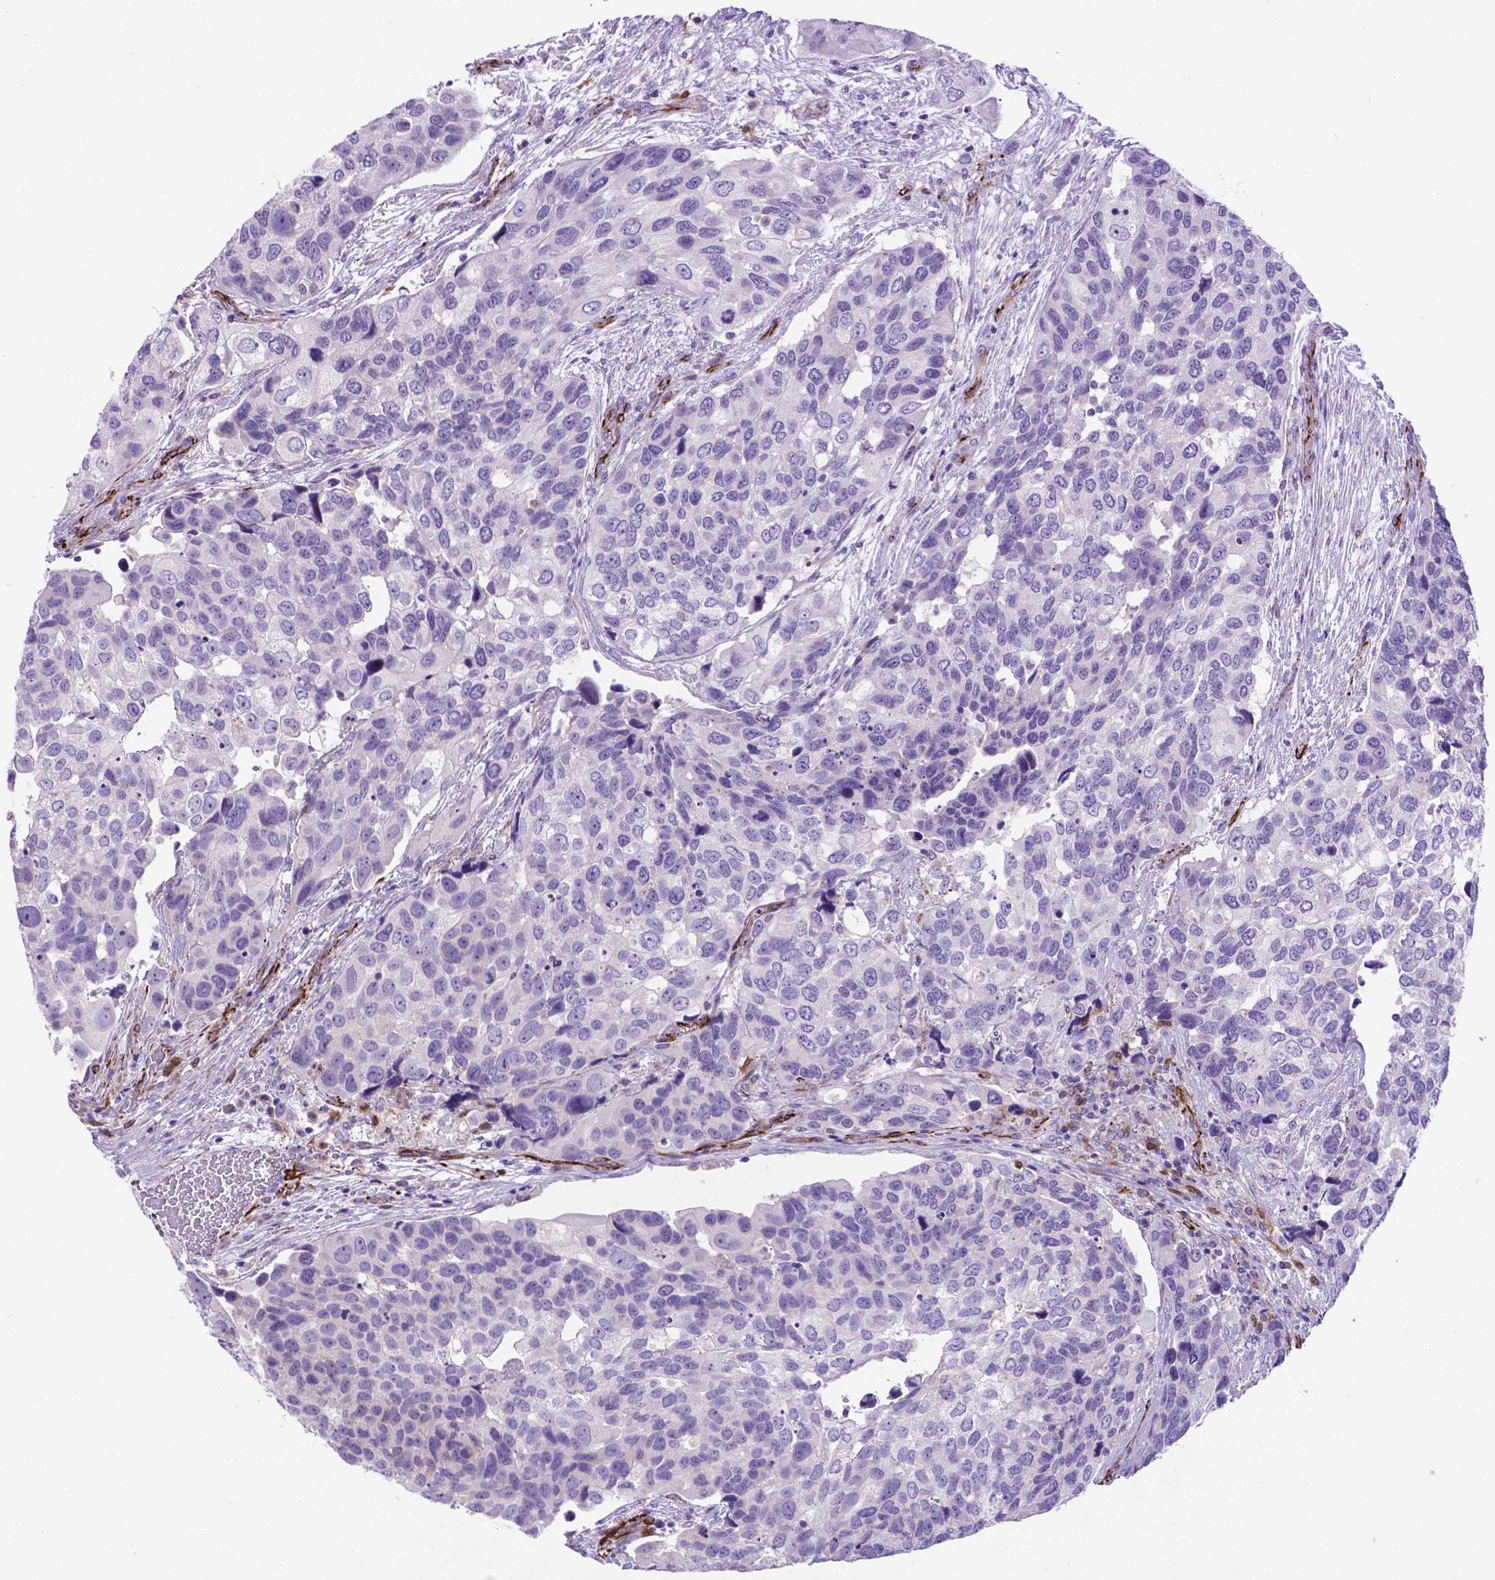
{"staining": {"intensity": "negative", "quantity": "none", "location": "none"}, "tissue": "urothelial cancer", "cell_type": "Tumor cells", "image_type": "cancer", "snomed": [{"axis": "morphology", "description": "Urothelial carcinoma, High grade"}, {"axis": "topography", "description": "Urinary bladder"}], "caption": "Tumor cells are negative for brown protein staining in urothelial carcinoma (high-grade).", "gene": "LZTR1", "patient": {"sex": "male", "age": 60}}